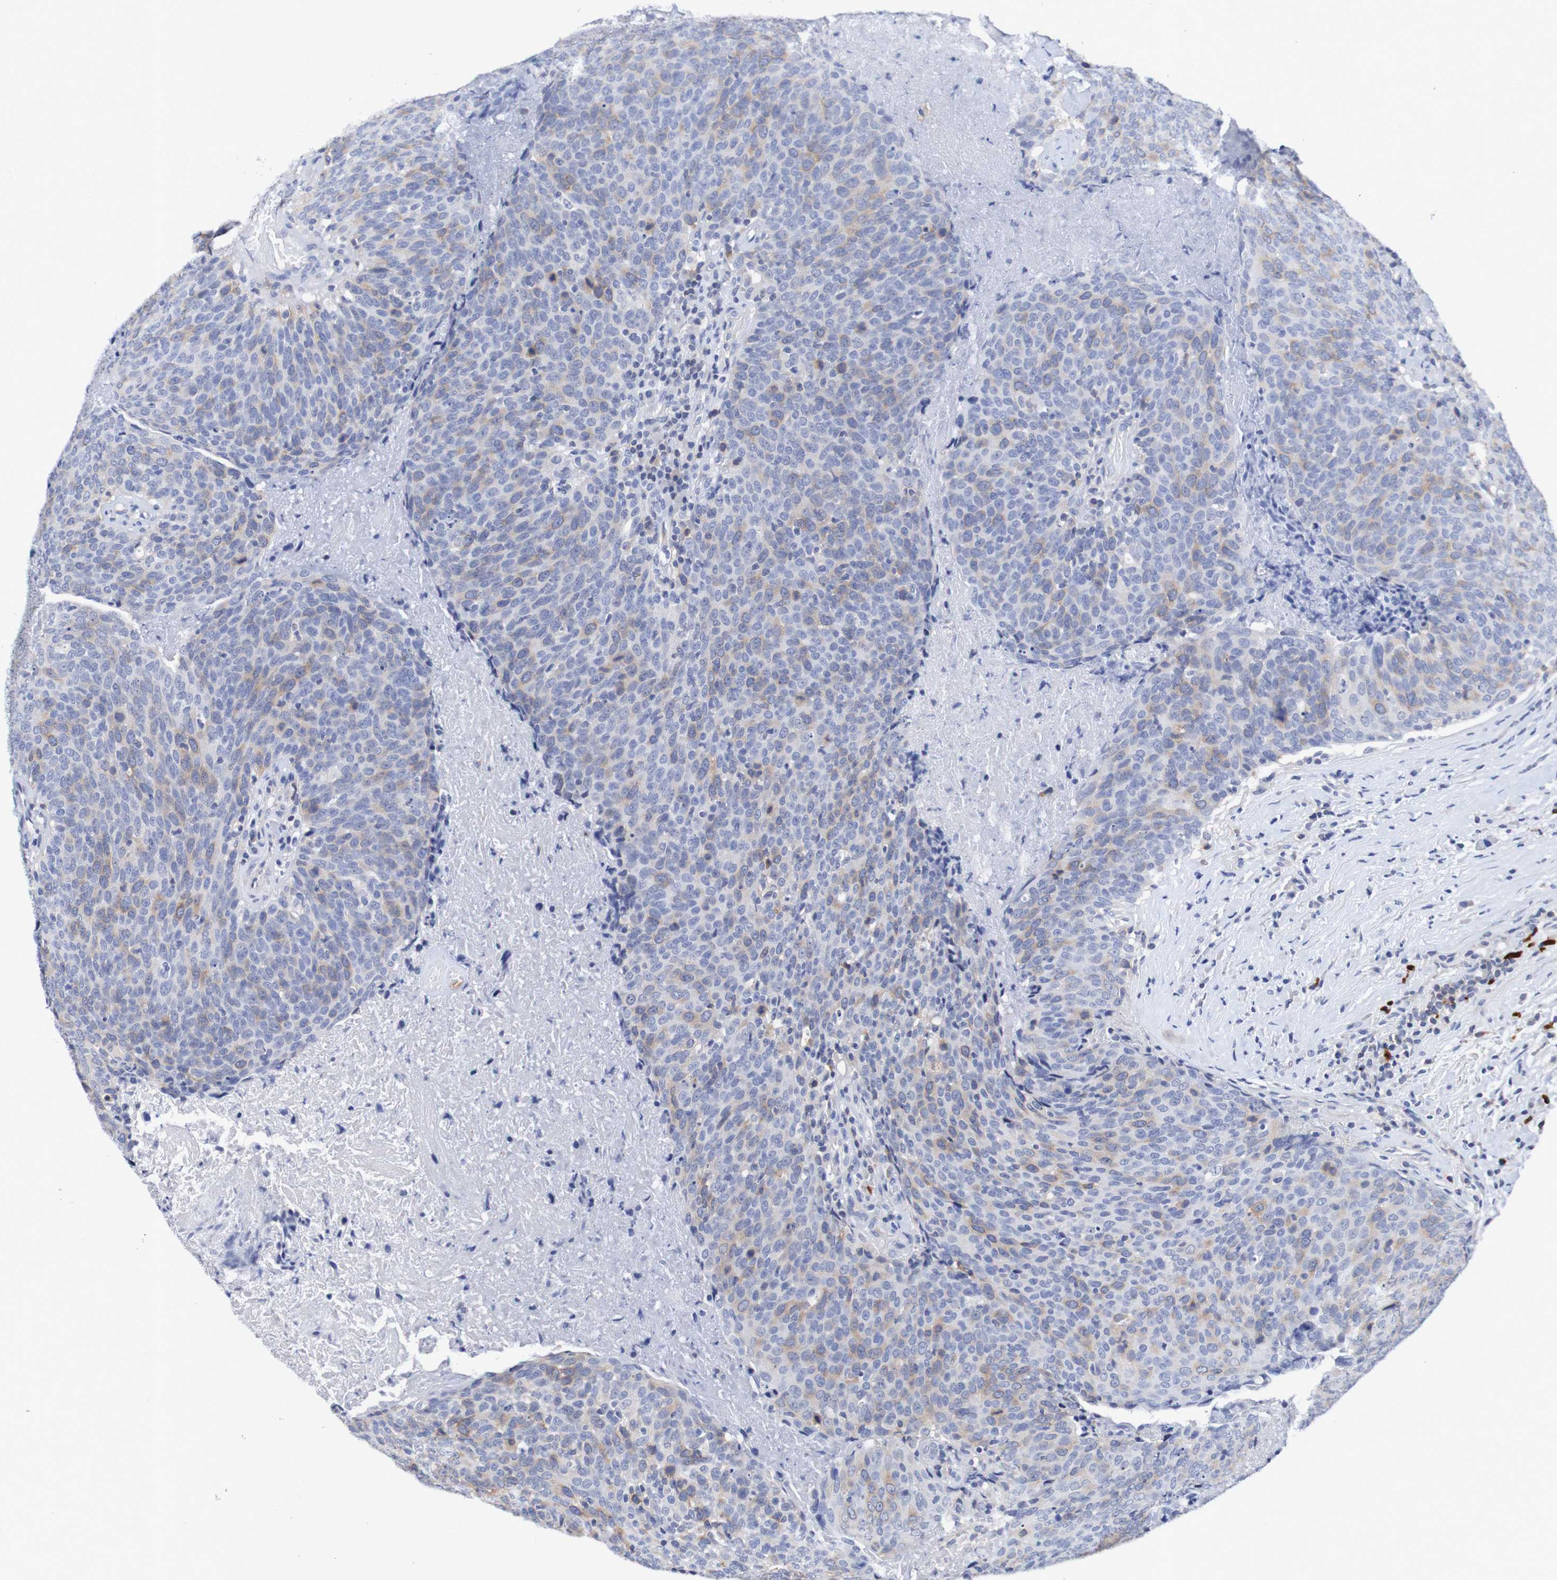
{"staining": {"intensity": "weak", "quantity": "<25%", "location": "cytoplasmic/membranous"}, "tissue": "head and neck cancer", "cell_type": "Tumor cells", "image_type": "cancer", "snomed": [{"axis": "morphology", "description": "Squamous cell carcinoma, NOS"}, {"axis": "morphology", "description": "Squamous cell carcinoma, metastatic, NOS"}, {"axis": "topography", "description": "Lymph node"}, {"axis": "topography", "description": "Head-Neck"}], "caption": "This is an immunohistochemistry (IHC) image of human head and neck cancer (metastatic squamous cell carcinoma). There is no expression in tumor cells.", "gene": "ACVR1C", "patient": {"sex": "male", "age": 62}}